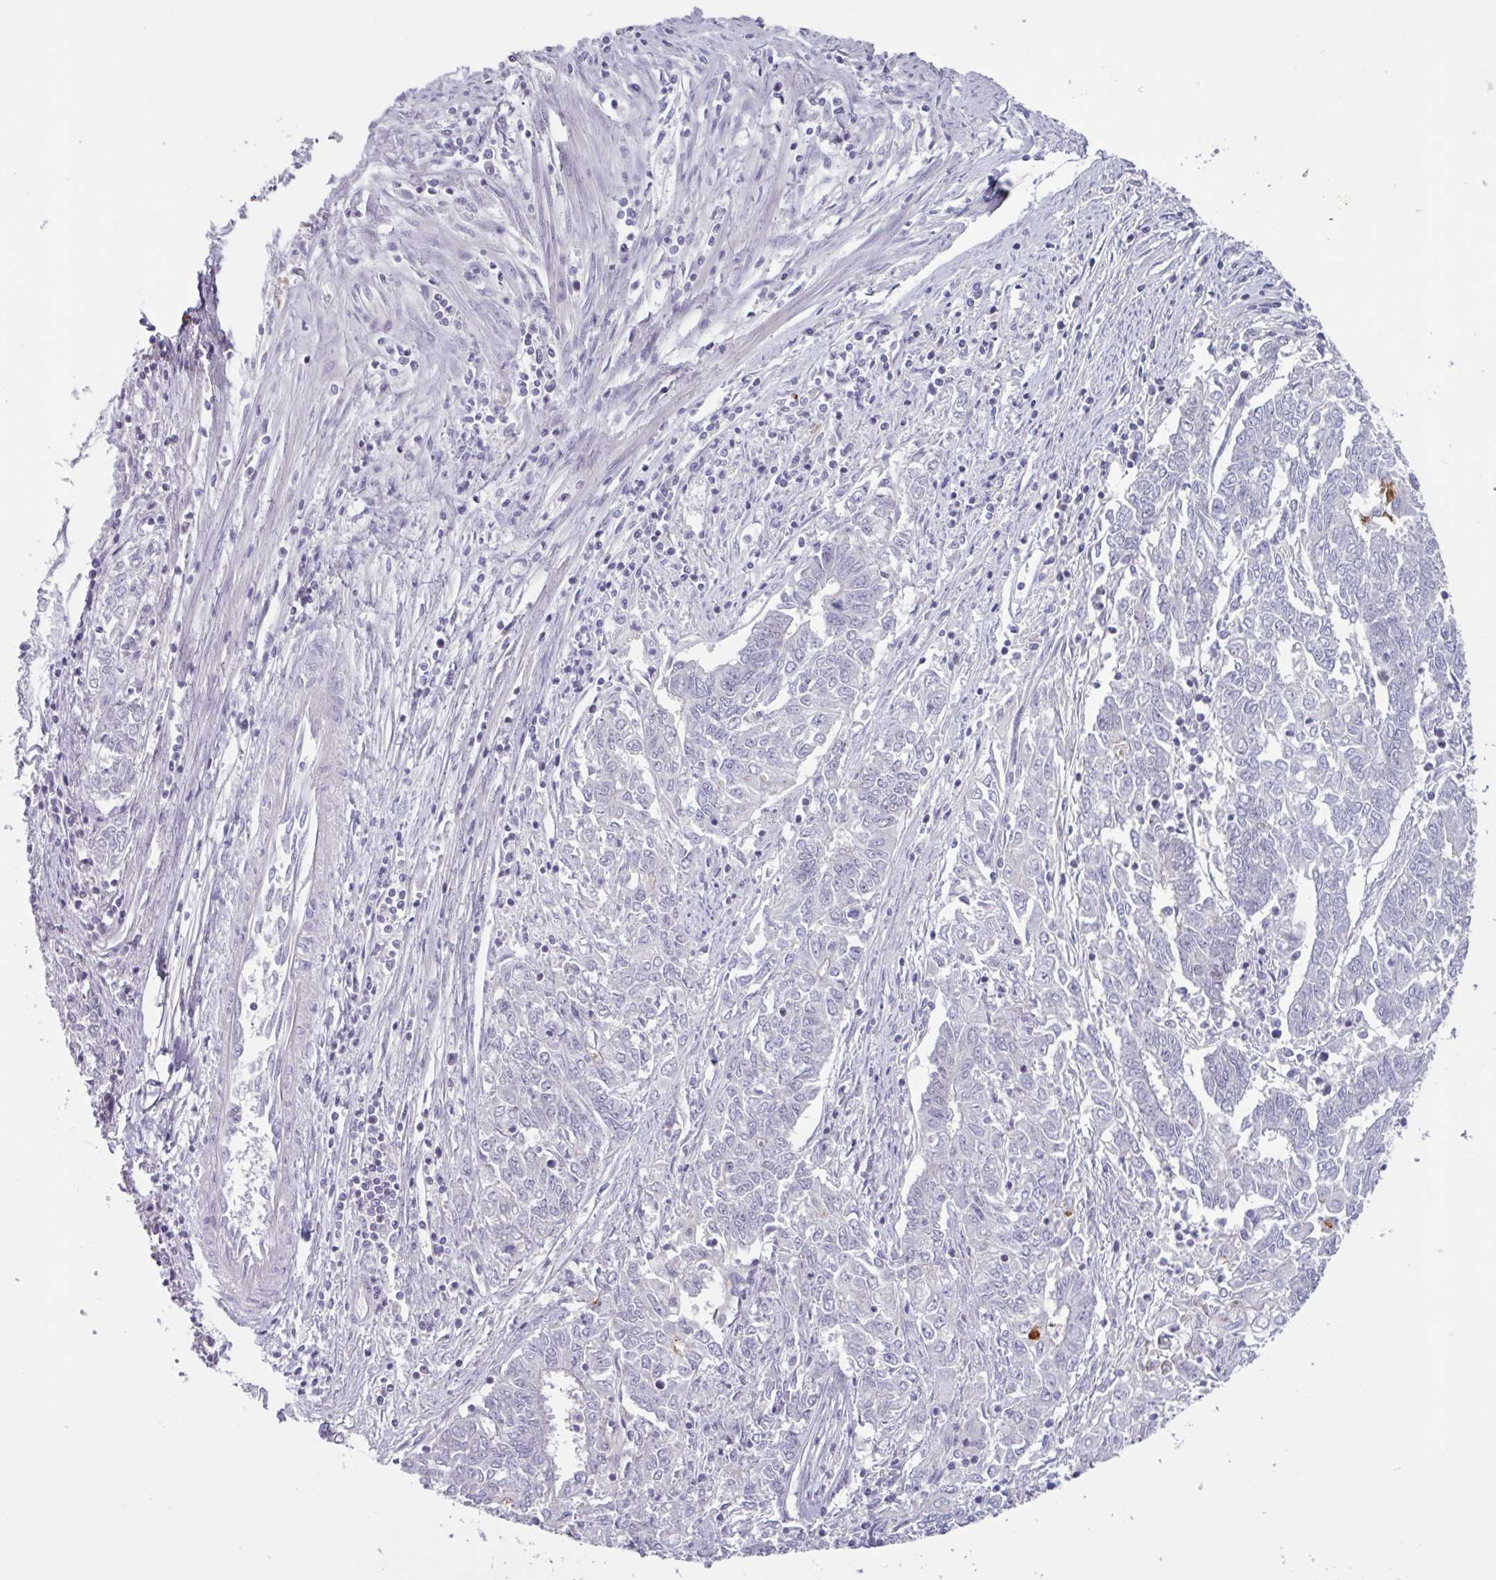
{"staining": {"intensity": "negative", "quantity": "none", "location": "none"}, "tissue": "endometrial cancer", "cell_type": "Tumor cells", "image_type": "cancer", "snomed": [{"axis": "morphology", "description": "Adenocarcinoma, NOS"}, {"axis": "topography", "description": "Endometrium"}], "caption": "The photomicrograph reveals no significant staining in tumor cells of endometrial cancer (adenocarcinoma). (IHC, brightfield microscopy, high magnification).", "gene": "ZNF575", "patient": {"sex": "female", "age": 54}}